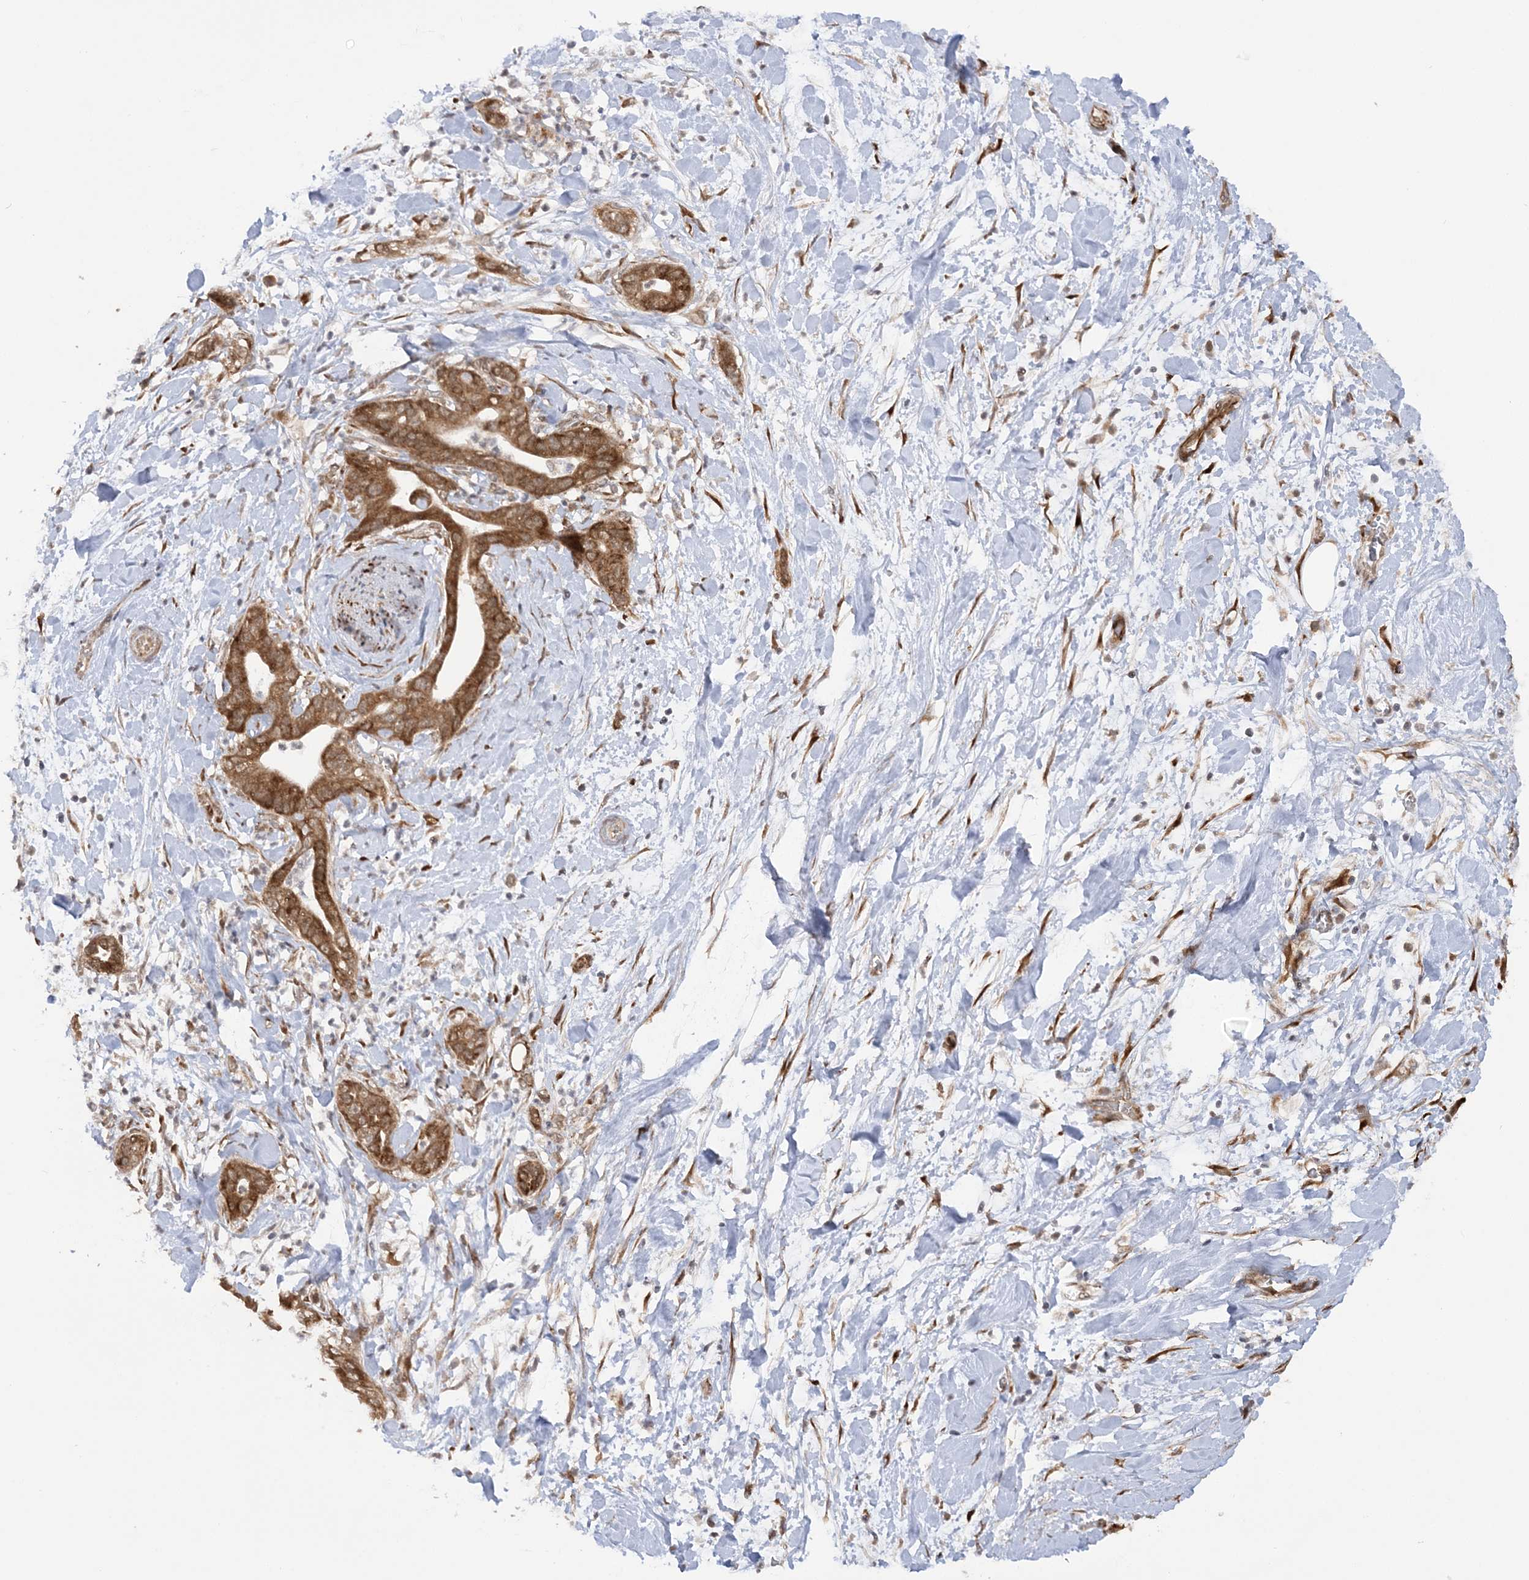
{"staining": {"intensity": "strong", "quantity": ">75%", "location": "cytoplasmic/membranous"}, "tissue": "pancreatic cancer", "cell_type": "Tumor cells", "image_type": "cancer", "snomed": [{"axis": "morphology", "description": "Adenocarcinoma, NOS"}, {"axis": "topography", "description": "Pancreas"}], "caption": "IHC photomicrograph of human pancreatic cancer (adenocarcinoma) stained for a protein (brown), which reveals high levels of strong cytoplasmic/membranous expression in about >75% of tumor cells.", "gene": "MRPL47", "patient": {"sex": "female", "age": 78}}